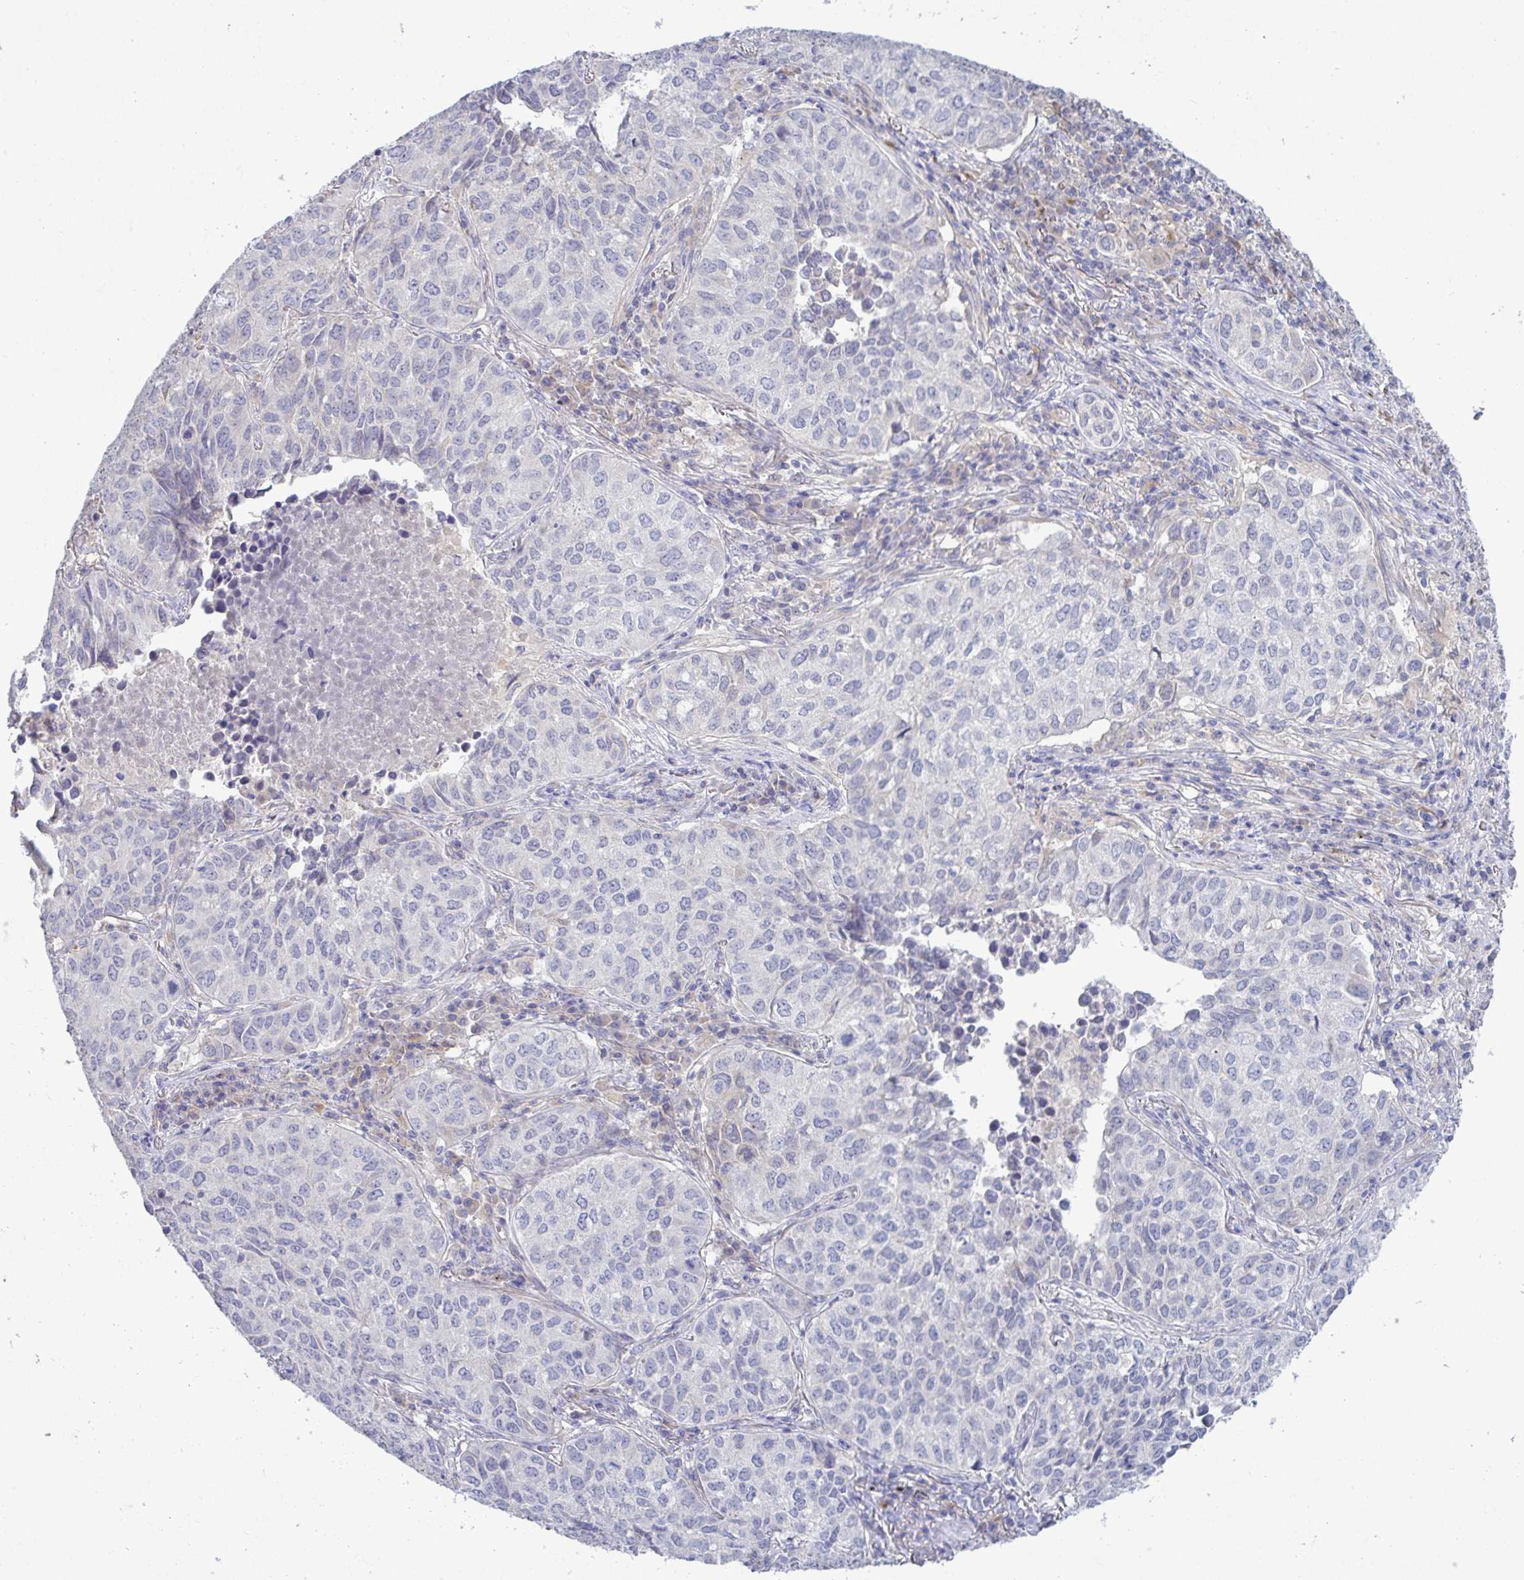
{"staining": {"intensity": "negative", "quantity": "none", "location": "none"}, "tissue": "lung cancer", "cell_type": "Tumor cells", "image_type": "cancer", "snomed": [{"axis": "morphology", "description": "Adenocarcinoma, NOS"}, {"axis": "topography", "description": "Lung"}], "caption": "Tumor cells show no significant protein positivity in lung cancer (adenocarcinoma).", "gene": "GALNT13", "patient": {"sex": "female", "age": 50}}